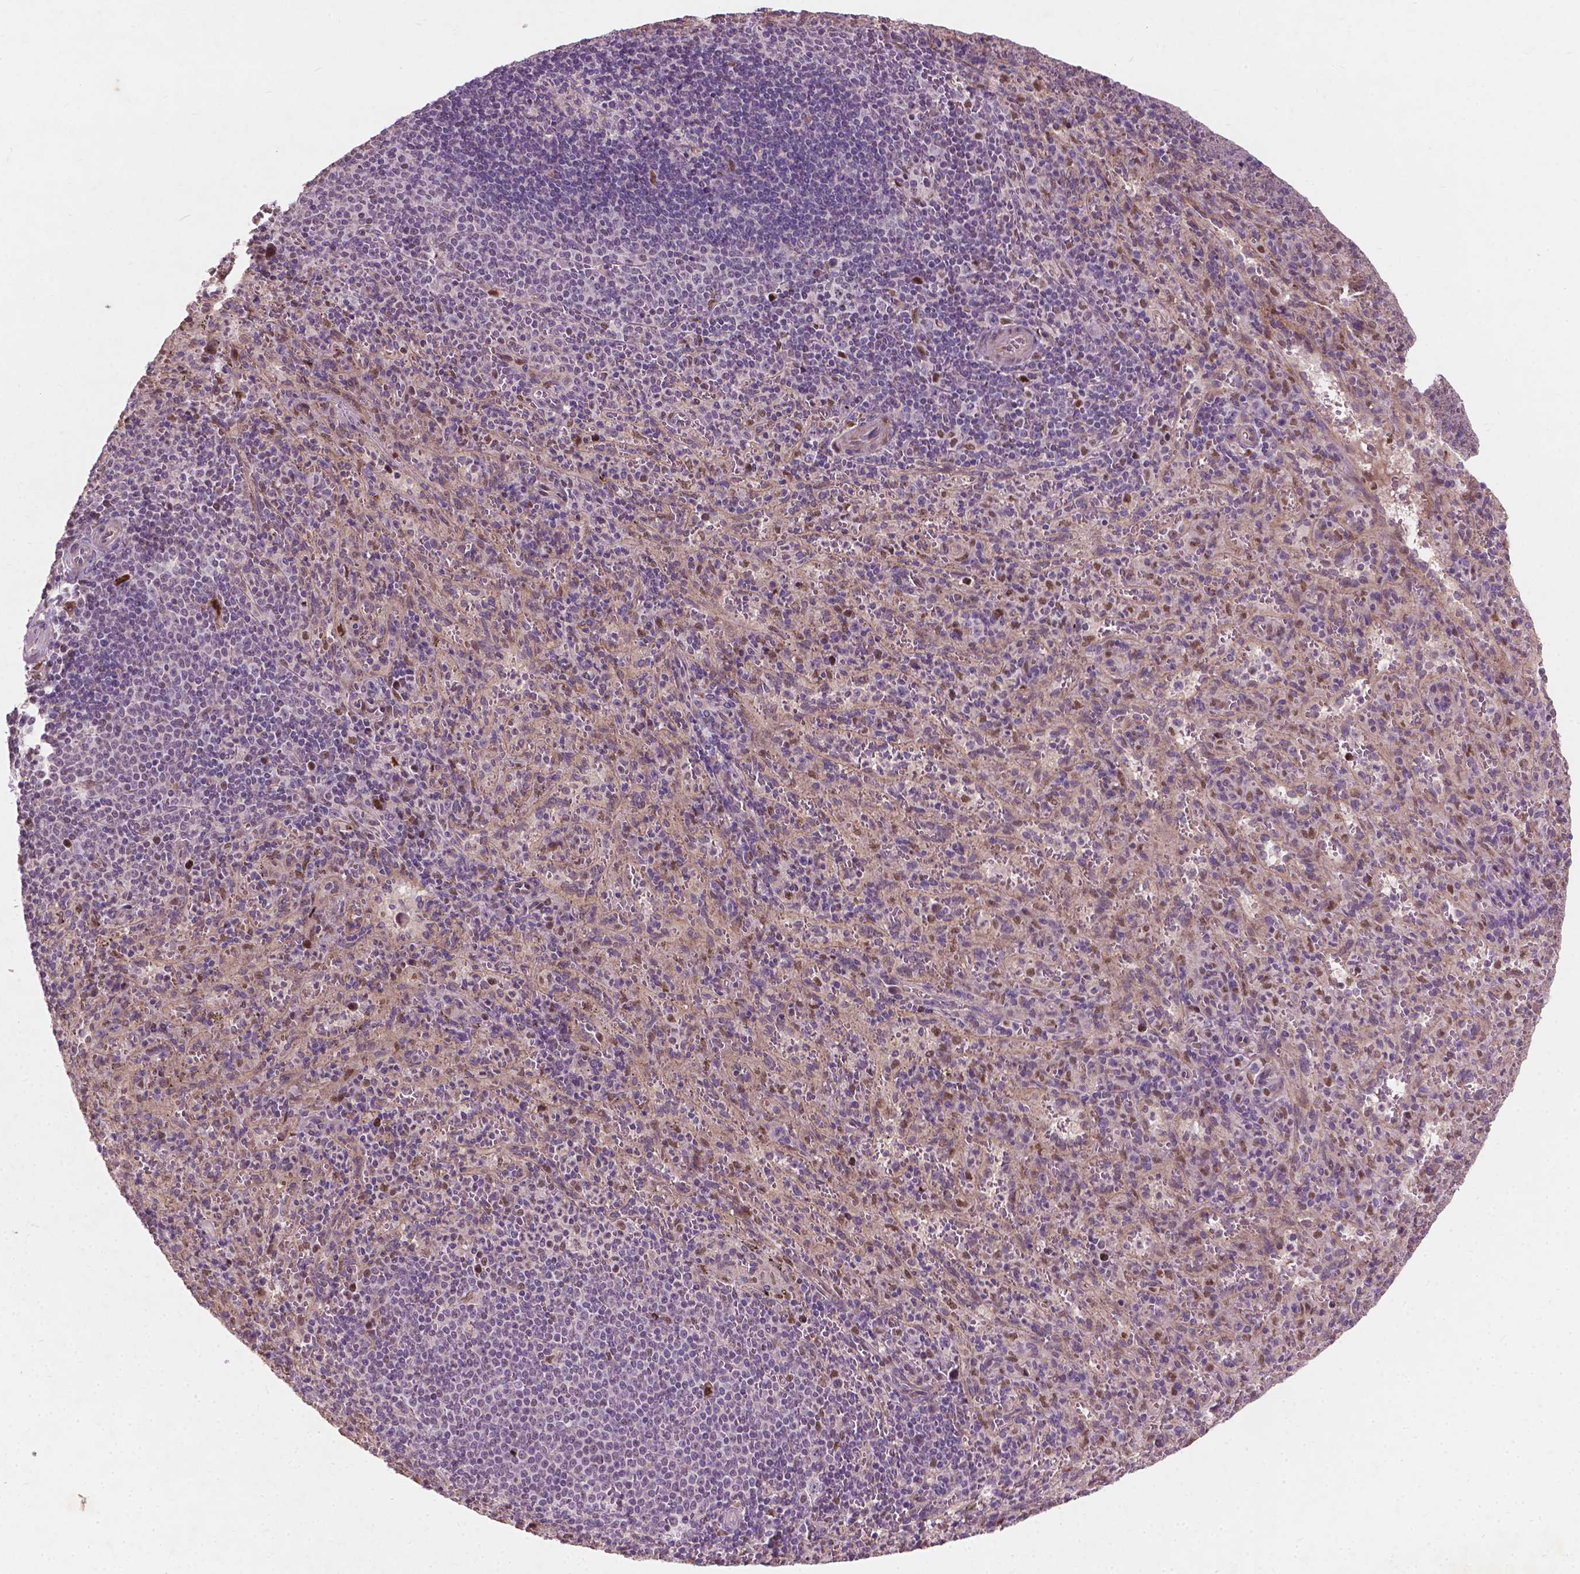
{"staining": {"intensity": "negative", "quantity": "none", "location": "none"}, "tissue": "spleen", "cell_type": "Cells in red pulp", "image_type": "normal", "snomed": [{"axis": "morphology", "description": "Normal tissue, NOS"}, {"axis": "topography", "description": "Spleen"}], "caption": "Immunohistochemistry image of benign spleen: spleen stained with DAB (3,3'-diaminobenzidine) shows no significant protein staining in cells in red pulp. The staining is performed using DAB (3,3'-diaminobenzidine) brown chromogen with nuclei counter-stained in using hematoxylin.", "gene": "DUSP16", "patient": {"sex": "male", "age": 57}}